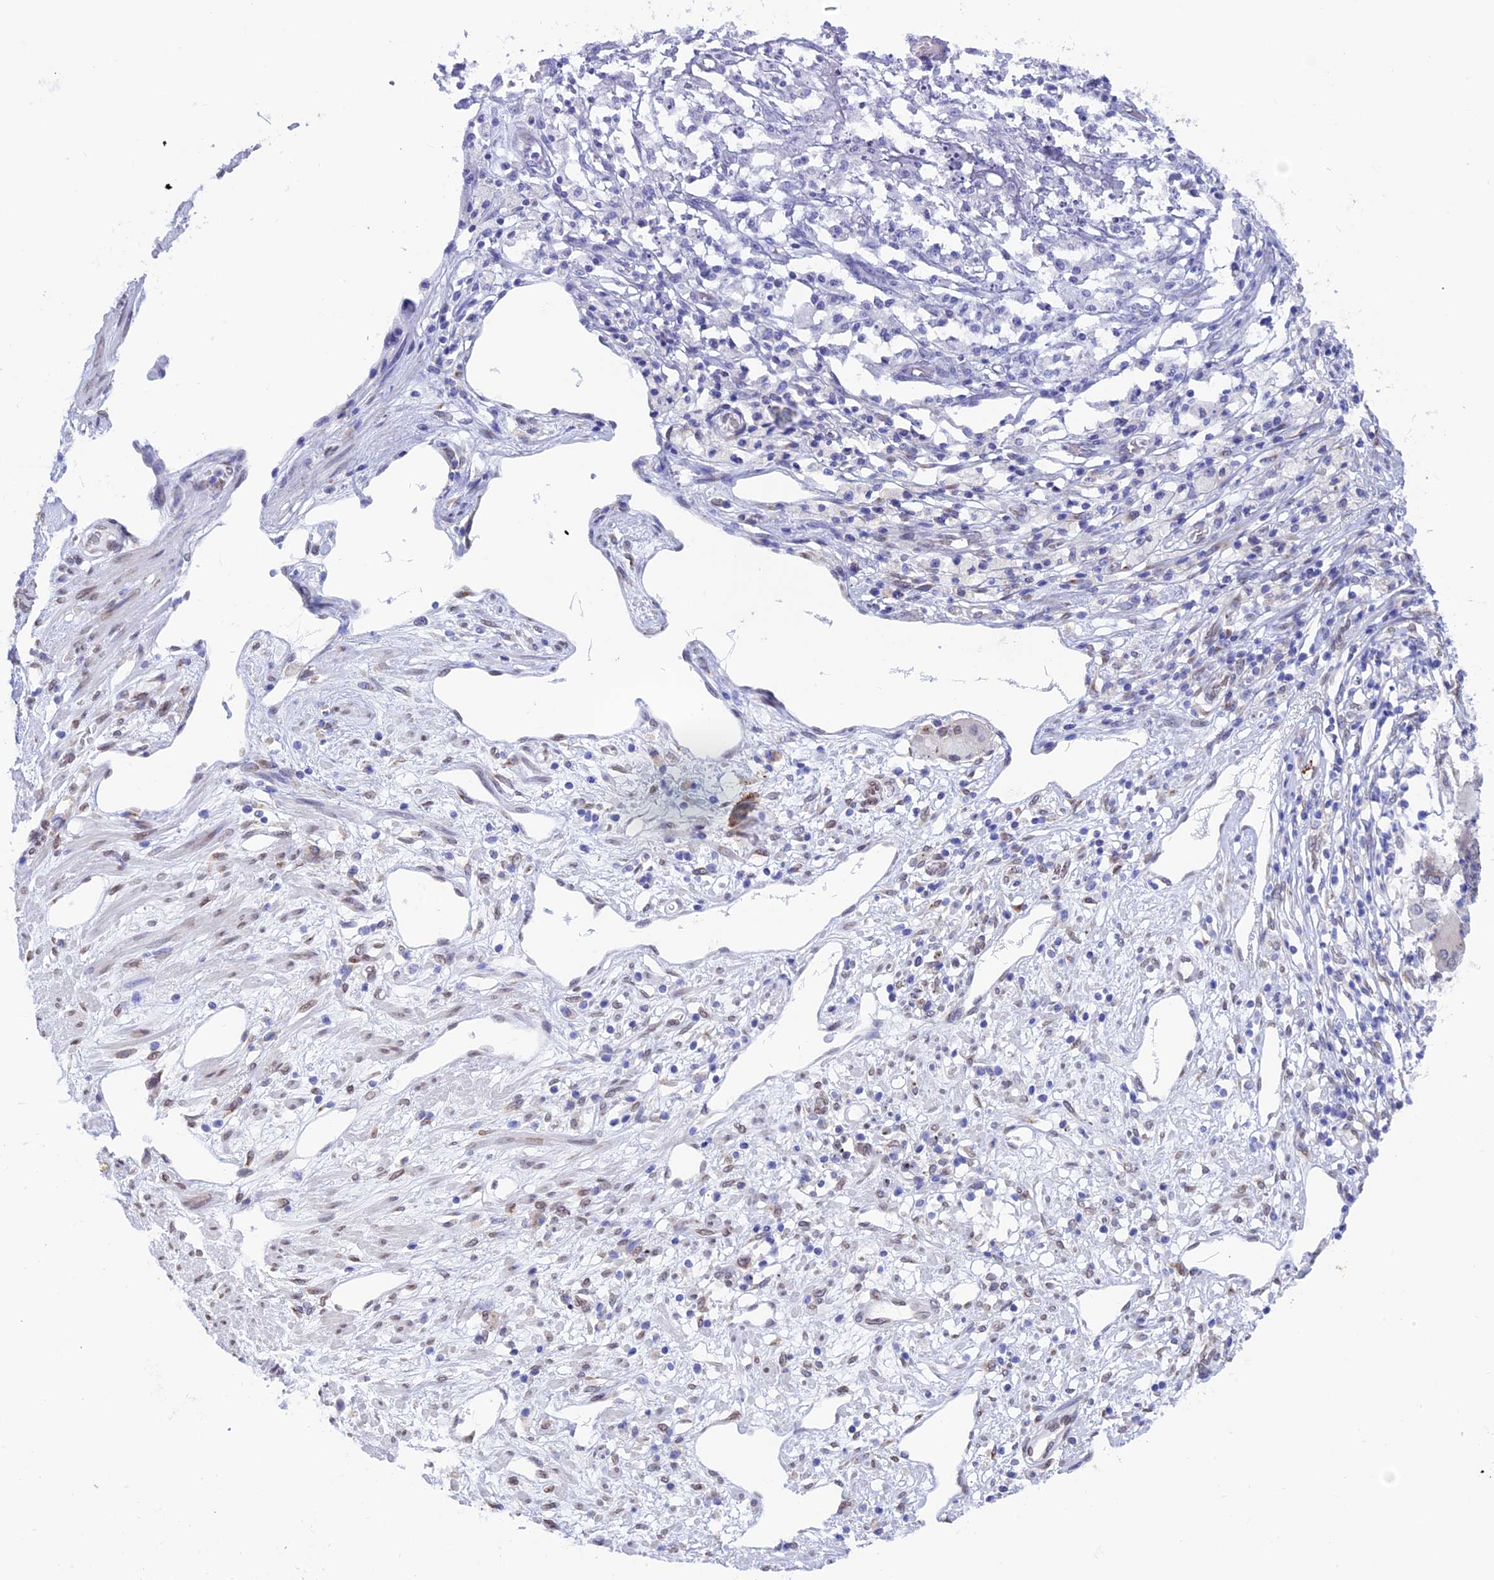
{"staining": {"intensity": "negative", "quantity": "none", "location": "none"}, "tissue": "stomach cancer", "cell_type": "Tumor cells", "image_type": "cancer", "snomed": [{"axis": "morphology", "description": "Adenocarcinoma, NOS"}, {"axis": "morphology", "description": "Adenocarcinoma, High grade"}, {"axis": "topography", "description": "Stomach, upper"}, {"axis": "topography", "description": "Stomach, lower"}], "caption": "The immunohistochemistry (IHC) micrograph has no significant expression in tumor cells of stomach adenocarcinoma (high-grade) tissue.", "gene": "TMPRSS7", "patient": {"sex": "female", "age": 65}}